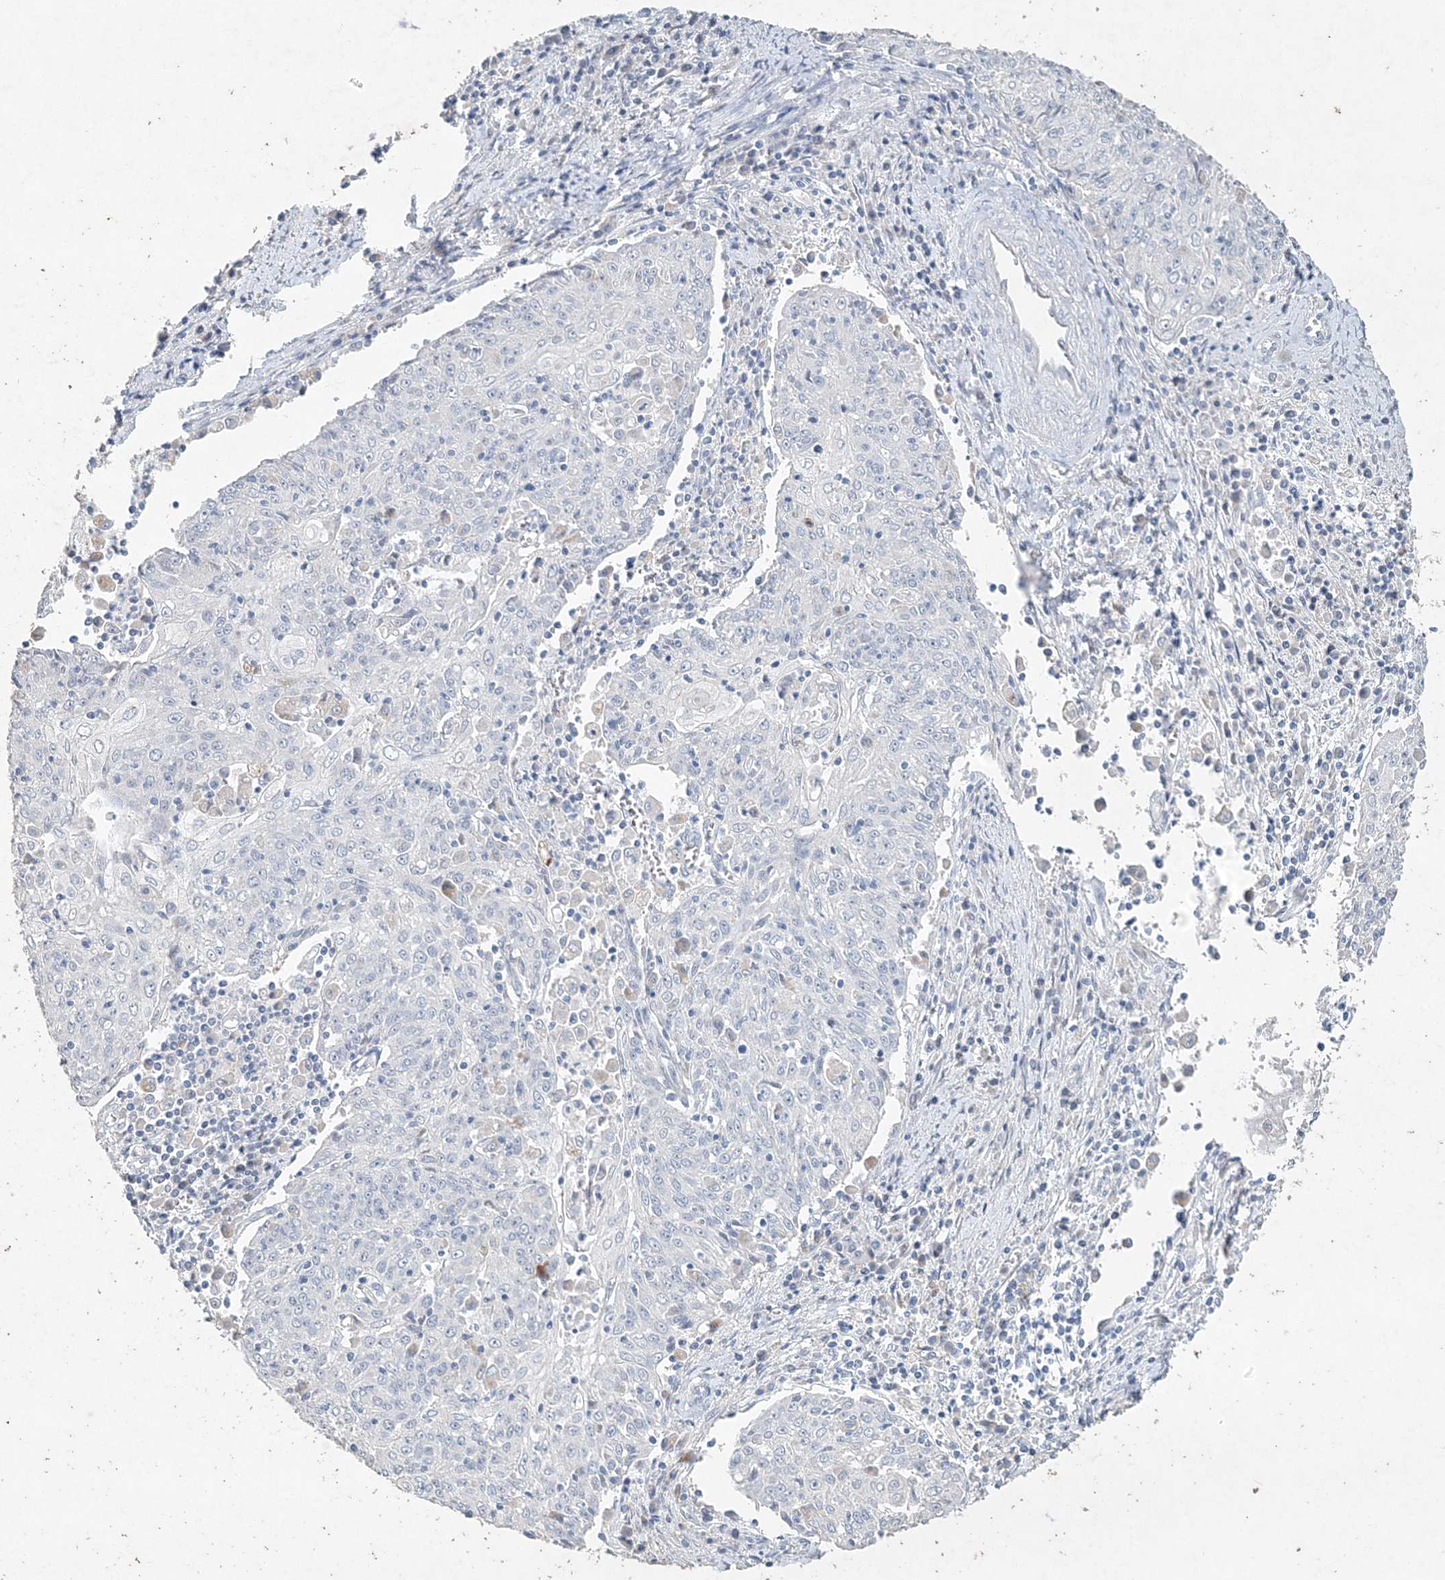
{"staining": {"intensity": "negative", "quantity": "none", "location": "none"}, "tissue": "cervical cancer", "cell_type": "Tumor cells", "image_type": "cancer", "snomed": [{"axis": "morphology", "description": "Squamous cell carcinoma, NOS"}, {"axis": "topography", "description": "Cervix"}], "caption": "Immunohistochemistry photomicrograph of neoplastic tissue: human cervical cancer stained with DAB (3,3'-diaminobenzidine) shows no significant protein positivity in tumor cells. (DAB (3,3'-diaminobenzidine) IHC visualized using brightfield microscopy, high magnification).", "gene": "DNAH5", "patient": {"sex": "female", "age": 48}}